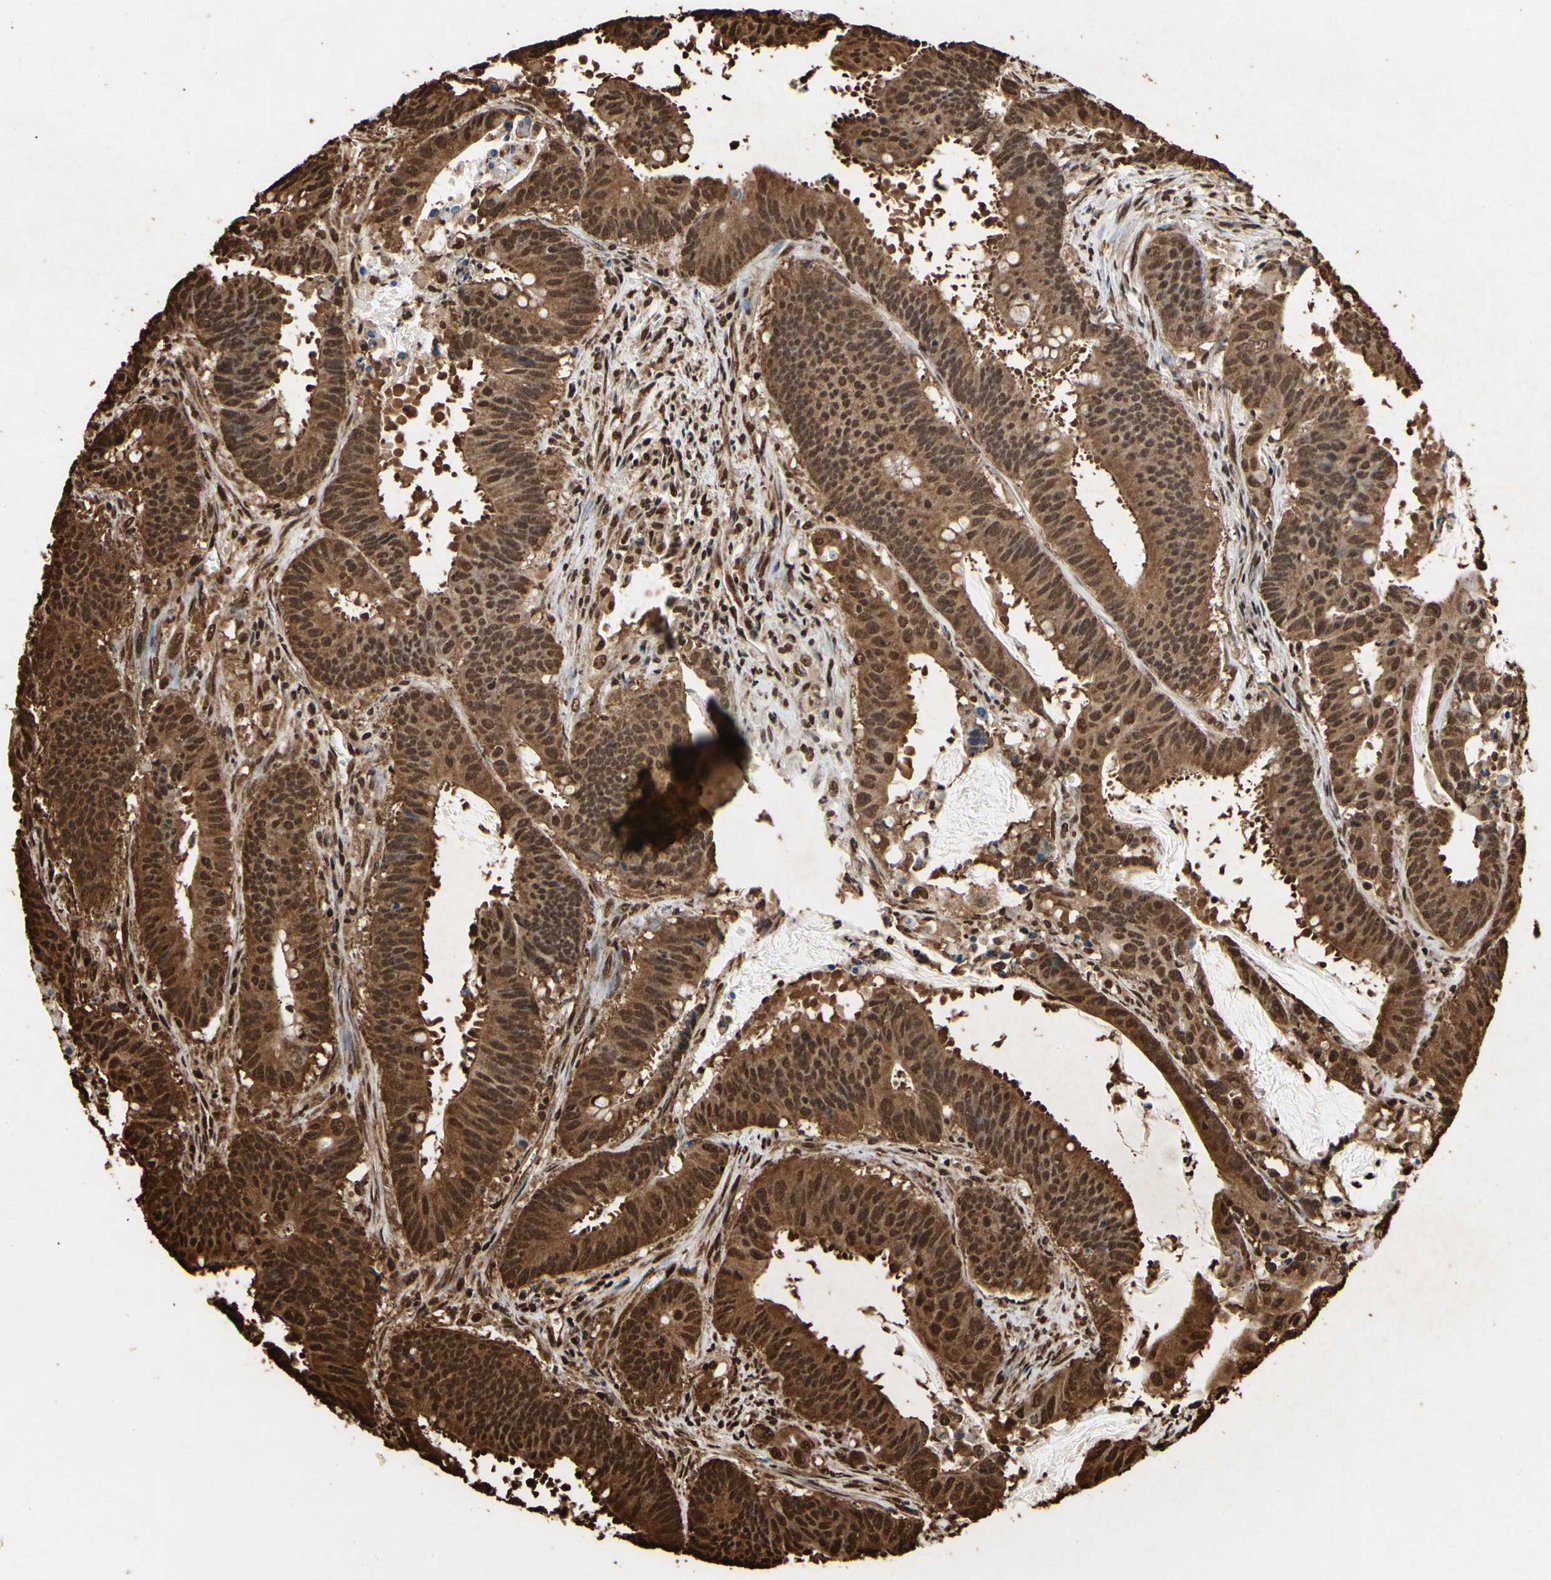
{"staining": {"intensity": "strong", "quantity": ">75%", "location": "cytoplasmic/membranous,nuclear"}, "tissue": "colorectal cancer", "cell_type": "Tumor cells", "image_type": "cancer", "snomed": [{"axis": "morphology", "description": "Adenocarcinoma, NOS"}, {"axis": "topography", "description": "Colon"}], "caption": "Immunohistochemistry (IHC) histopathology image of adenocarcinoma (colorectal) stained for a protein (brown), which shows high levels of strong cytoplasmic/membranous and nuclear positivity in approximately >75% of tumor cells.", "gene": "HNRNPK", "patient": {"sex": "male", "age": 45}}